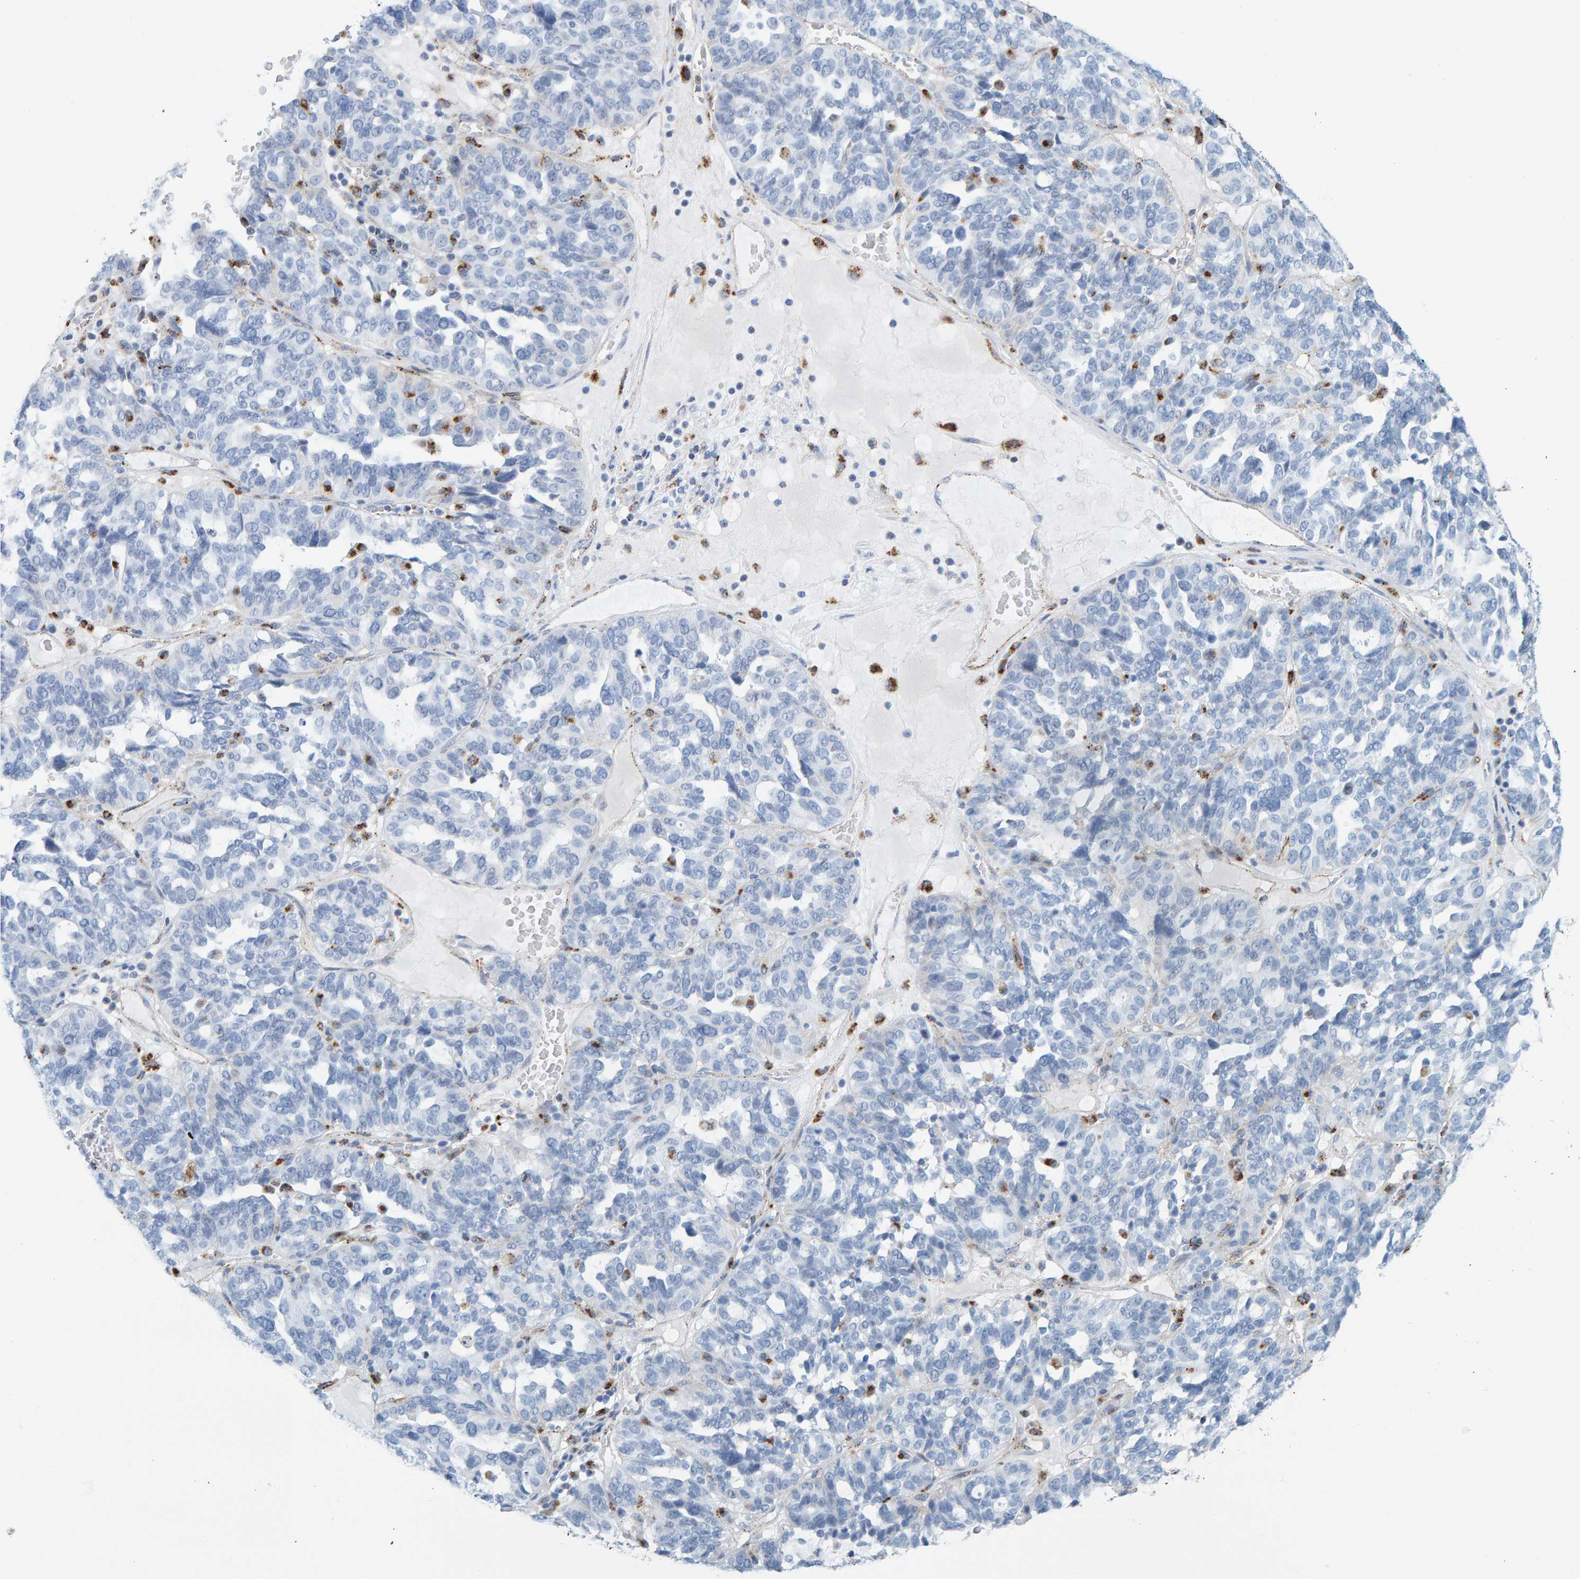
{"staining": {"intensity": "negative", "quantity": "none", "location": "none"}, "tissue": "ovarian cancer", "cell_type": "Tumor cells", "image_type": "cancer", "snomed": [{"axis": "morphology", "description": "Cystadenocarcinoma, serous, NOS"}, {"axis": "topography", "description": "Ovary"}], "caption": "Photomicrograph shows no significant protein staining in tumor cells of ovarian serous cystadenocarcinoma.", "gene": "BIN3", "patient": {"sex": "female", "age": 59}}